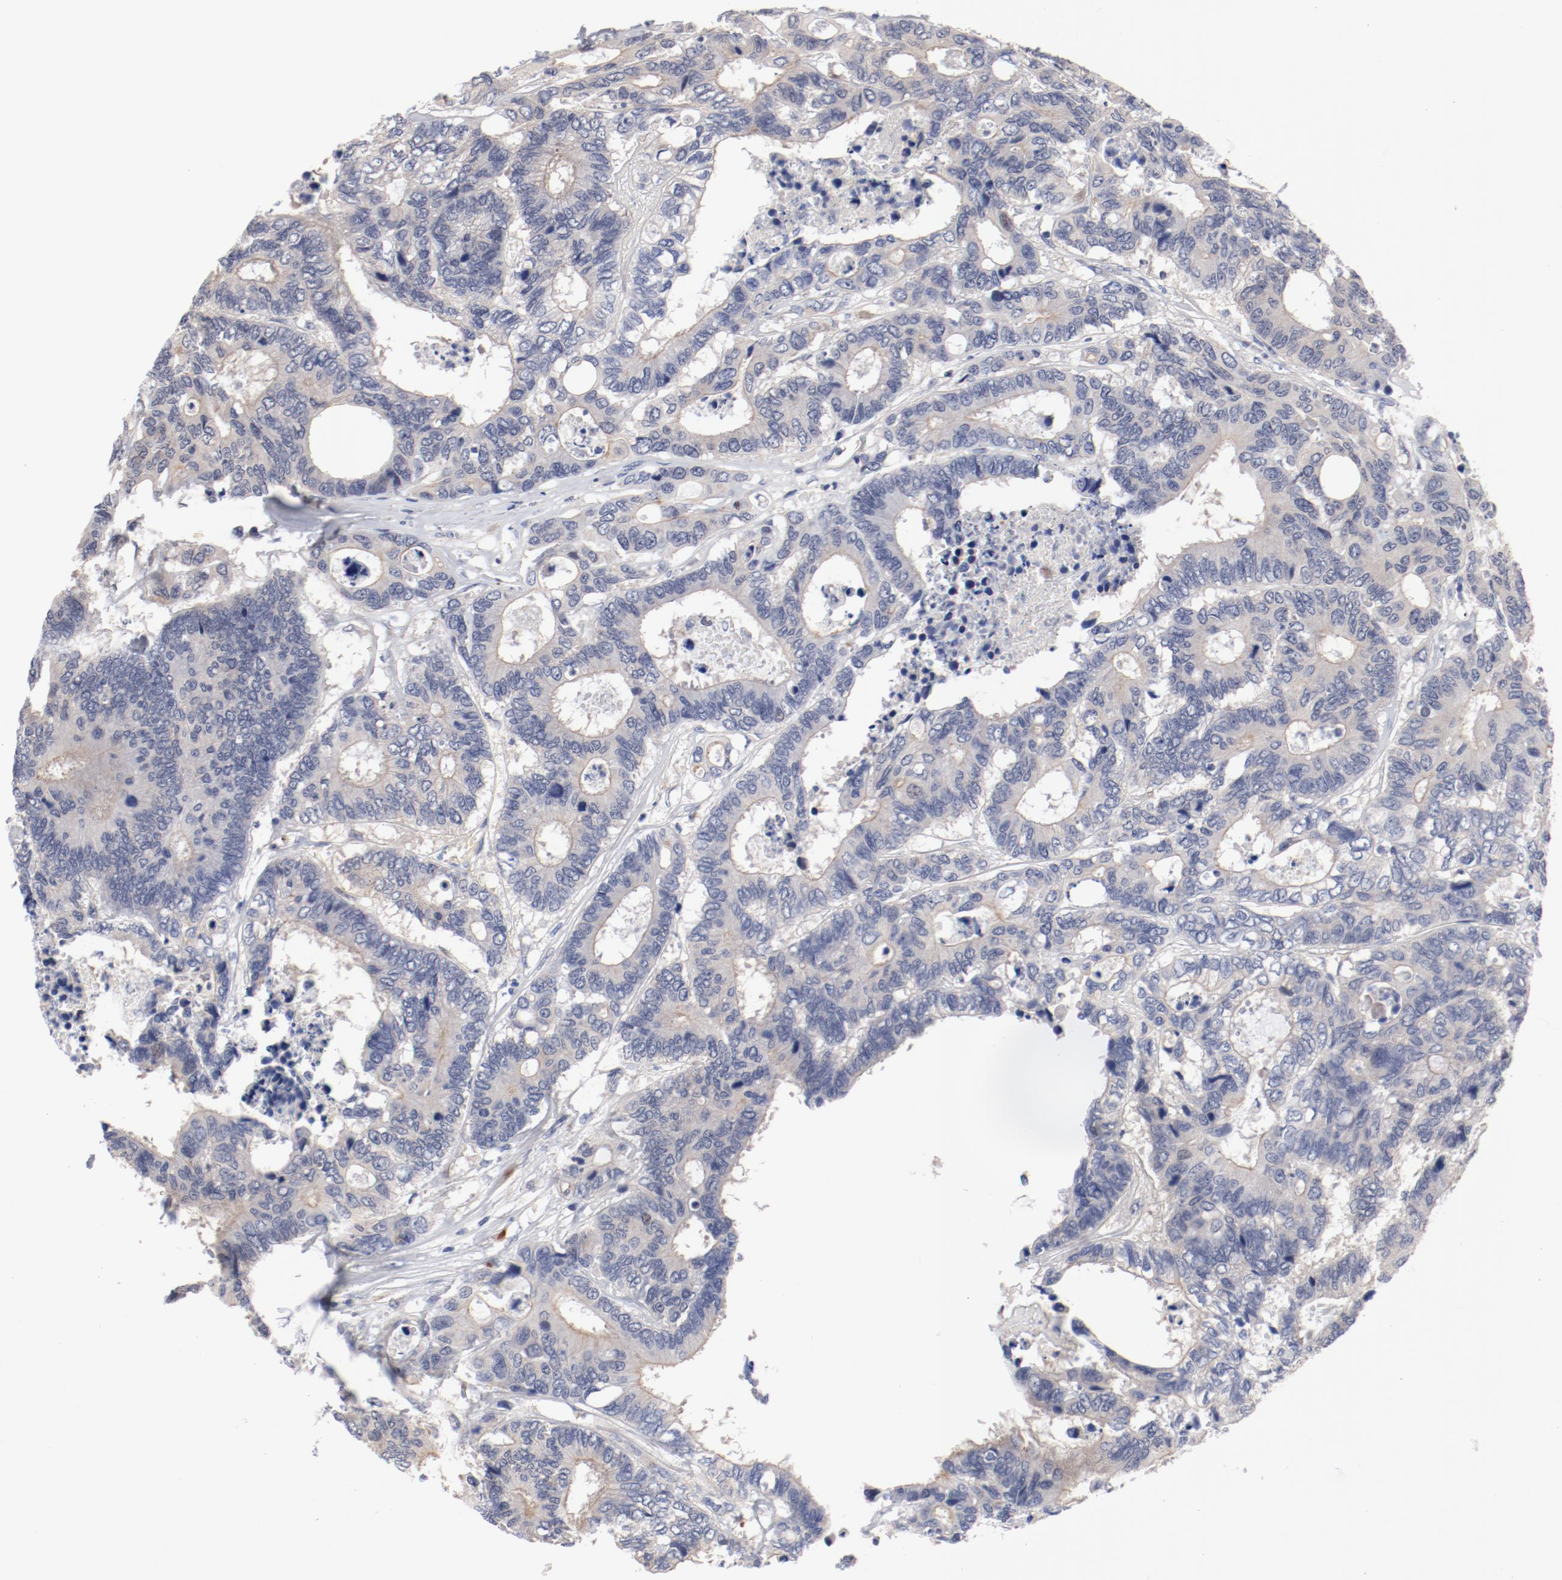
{"staining": {"intensity": "weak", "quantity": ">75%", "location": "cytoplasmic/membranous"}, "tissue": "colorectal cancer", "cell_type": "Tumor cells", "image_type": "cancer", "snomed": [{"axis": "morphology", "description": "Adenocarcinoma, NOS"}, {"axis": "topography", "description": "Rectum"}], "caption": "High-power microscopy captured an immunohistochemistry image of colorectal cancer (adenocarcinoma), revealing weak cytoplasmic/membranous staining in about >75% of tumor cells.", "gene": "GPR143", "patient": {"sex": "male", "age": 55}}